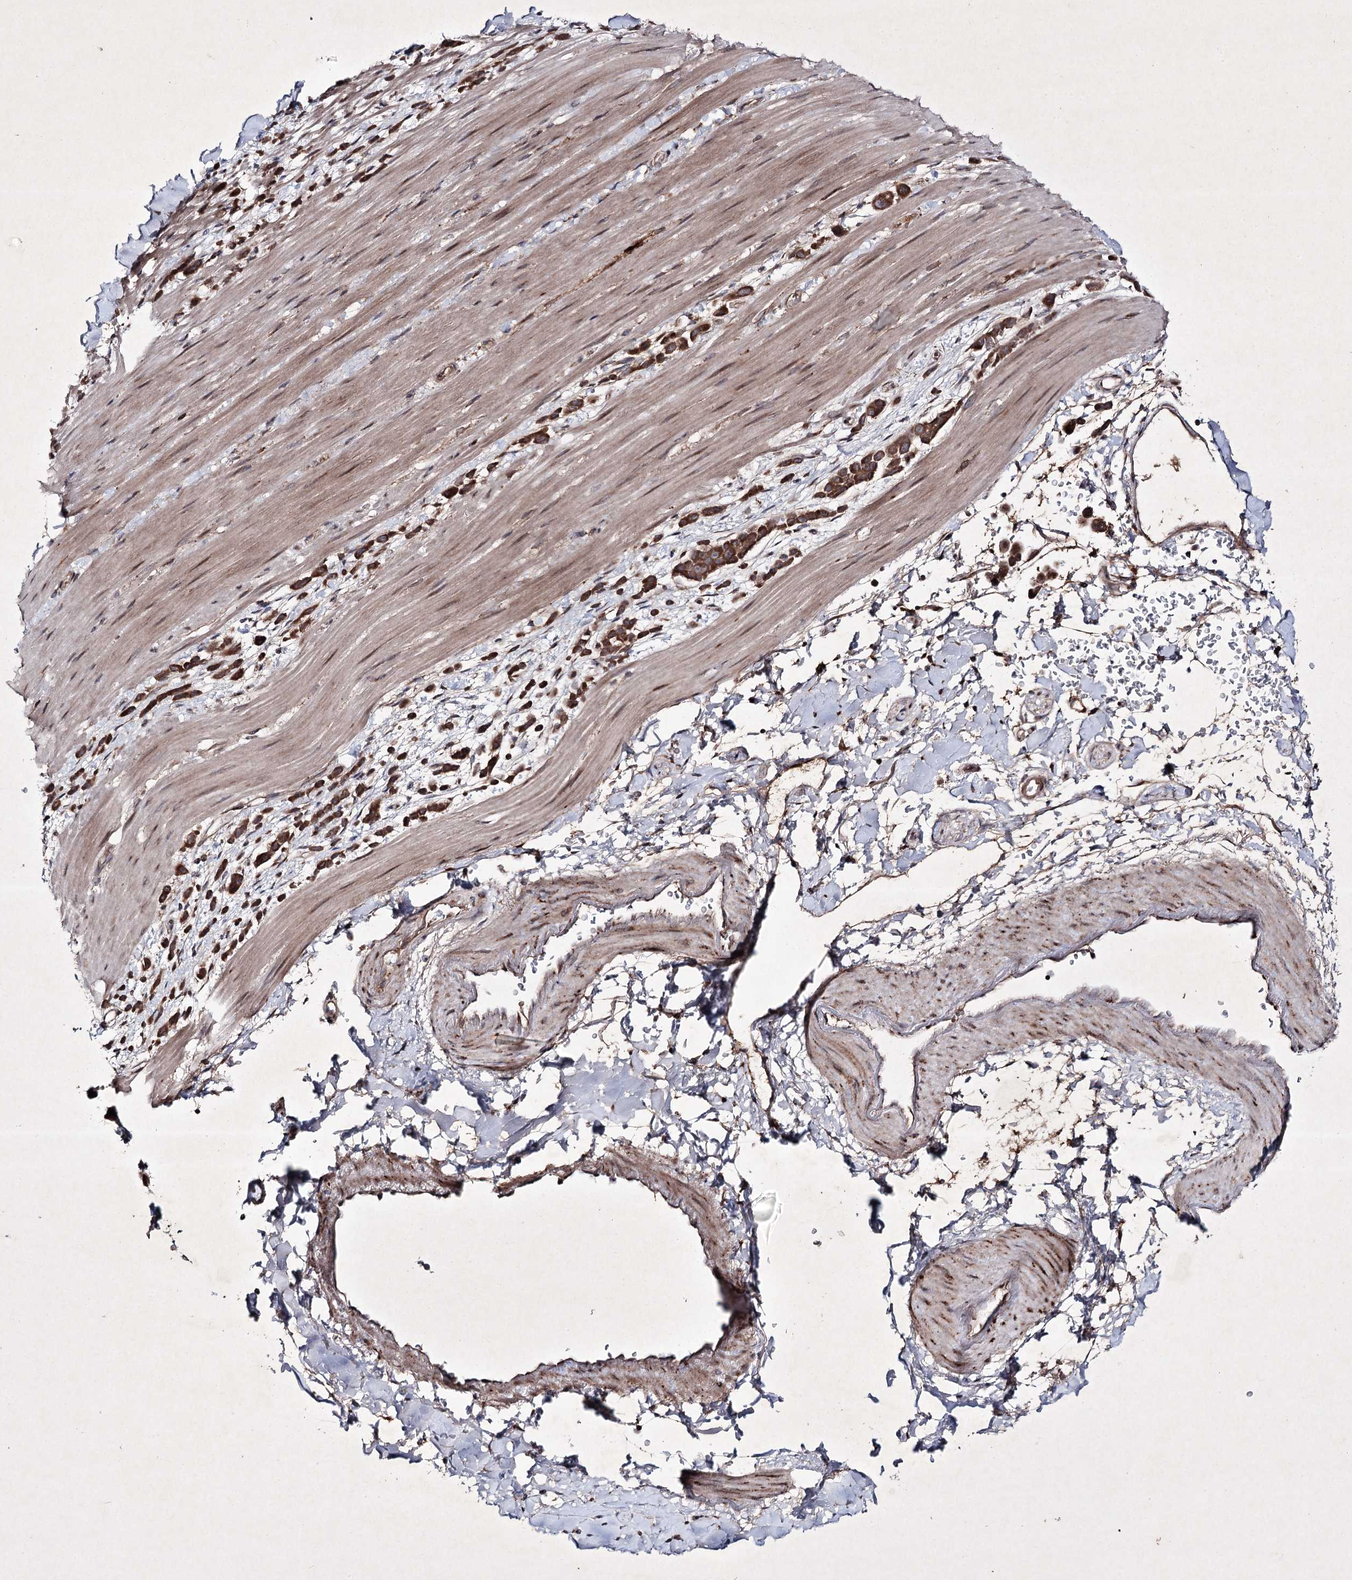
{"staining": {"intensity": "strong", "quantity": ">75%", "location": "cytoplasmic/membranous"}, "tissue": "pancreatic cancer", "cell_type": "Tumor cells", "image_type": "cancer", "snomed": [{"axis": "morphology", "description": "Normal tissue, NOS"}, {"axis": "morphology", "description": "Adenocarcinoma, NOS"}, {"axis": "topography", "description": "Pancreas"}], "caption": "IHC (DAB (3,3'-diaminobenzidine)) staining of pancreatic cancer (adenocarcinoma) displays strong cytoplasmic/membranous protein positivity in about >75% of tumor cells. The staining was performed using DAB to visualize the protein expression in brown, while the nuclei were stained in blue with hematoxylin (Magnification: 20x).", "gene": "ALG9", "patient": {"sex": "female", "age": 64}}